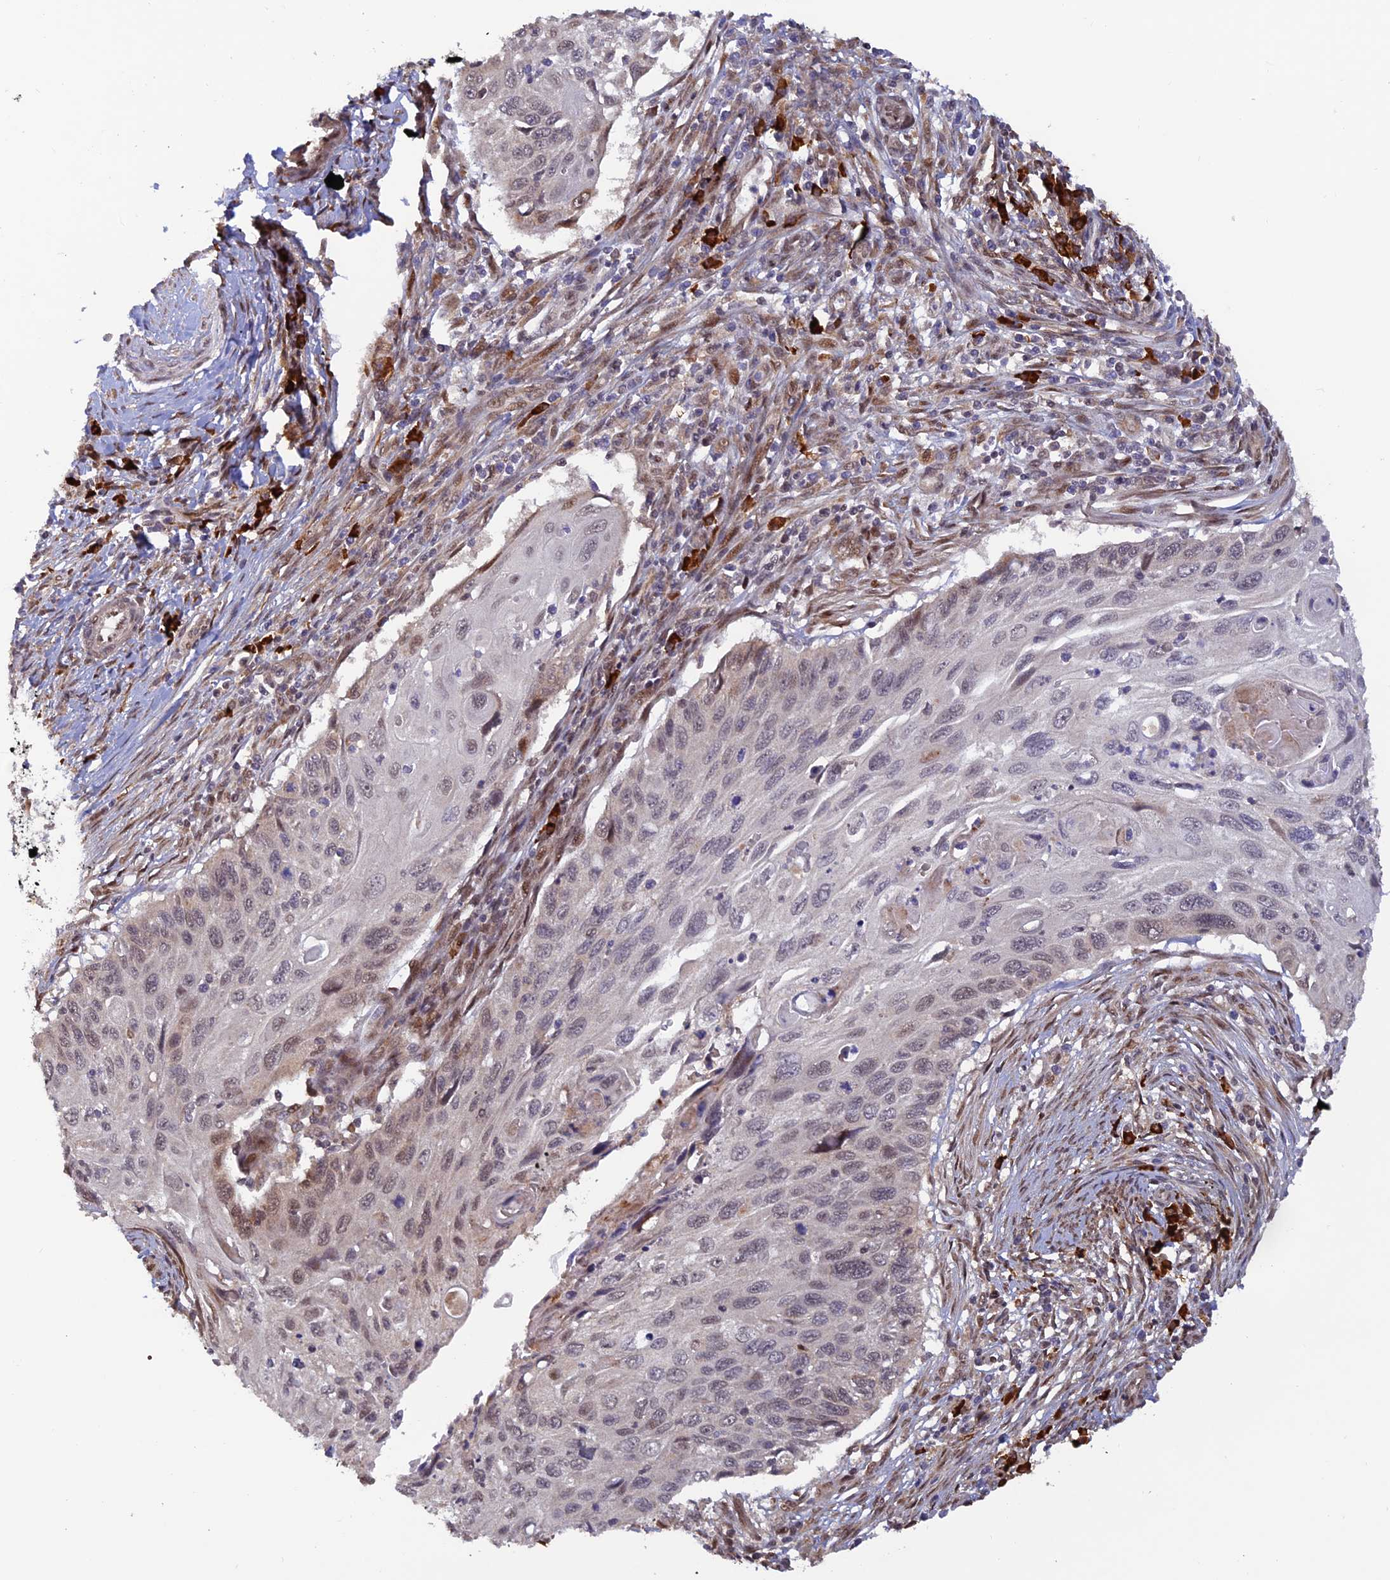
{"staining": {"intensity": "negative", "quantity": "none", "location": "none"}, "tissue": "cervical cancer", "cell_type": "Tumor cells", "image_type": "cancer", "snomed": [{"axis": "morphology", "description": "Squamous cell carcinoma, NOS"}, {"axis": "topography", "description": "Cervix"}], "caption": "High magnification brightfield microscopy of cervical cancer (squamous cell carcinoma) stained with DAB (3,3'-diaminobenzidine) (brown) and counterstained with hematoxylin (blue): tumor cells show no significant positivity.", "gene": "ZNF565", "patient": {"sex": "female", "age": 70}}